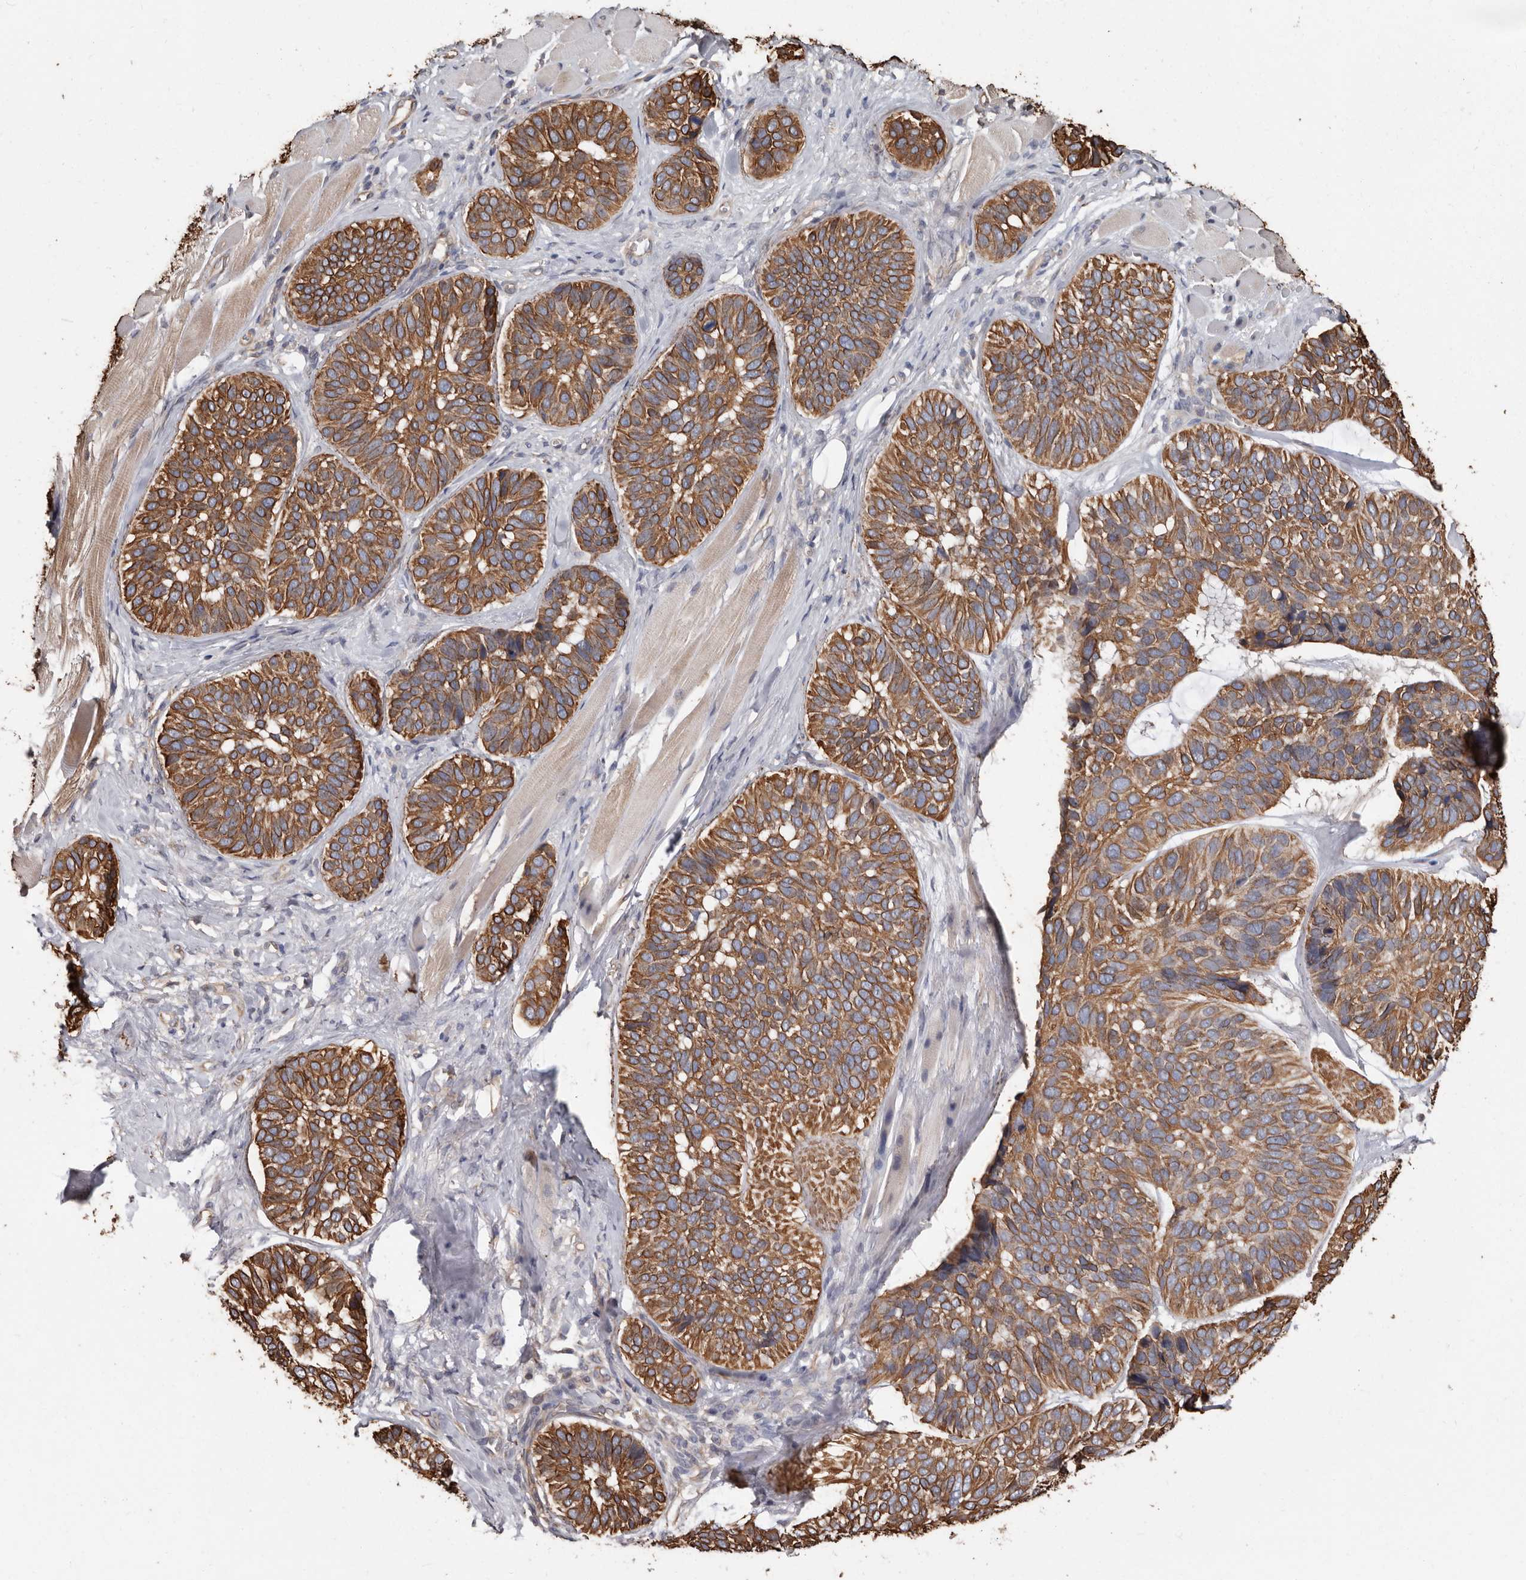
{"staining": {"intensity": "moderate", "quantity": ">75%", "location": "cytoplasmic/membranous"}, "tissue": "skin cancer", "cell_type": "Tumor cells", "image_type": "cancer", "snomed": [{"axis": "morphology", "description": "Basal cell carcinoma"}, {"axis": "topography", "description": "Skin"}], "caption": "Immunohistochemical staining of basal cell carcinoma (skin) exhibits medium levels of moderate cytoplasmic/membranous staining in approximately >75% of tumor cells. (Brightfield microscopy of DAB IHC at high magnification).", "gene": "MRPL18", "patient": {"sex": "male", "age": 62}}